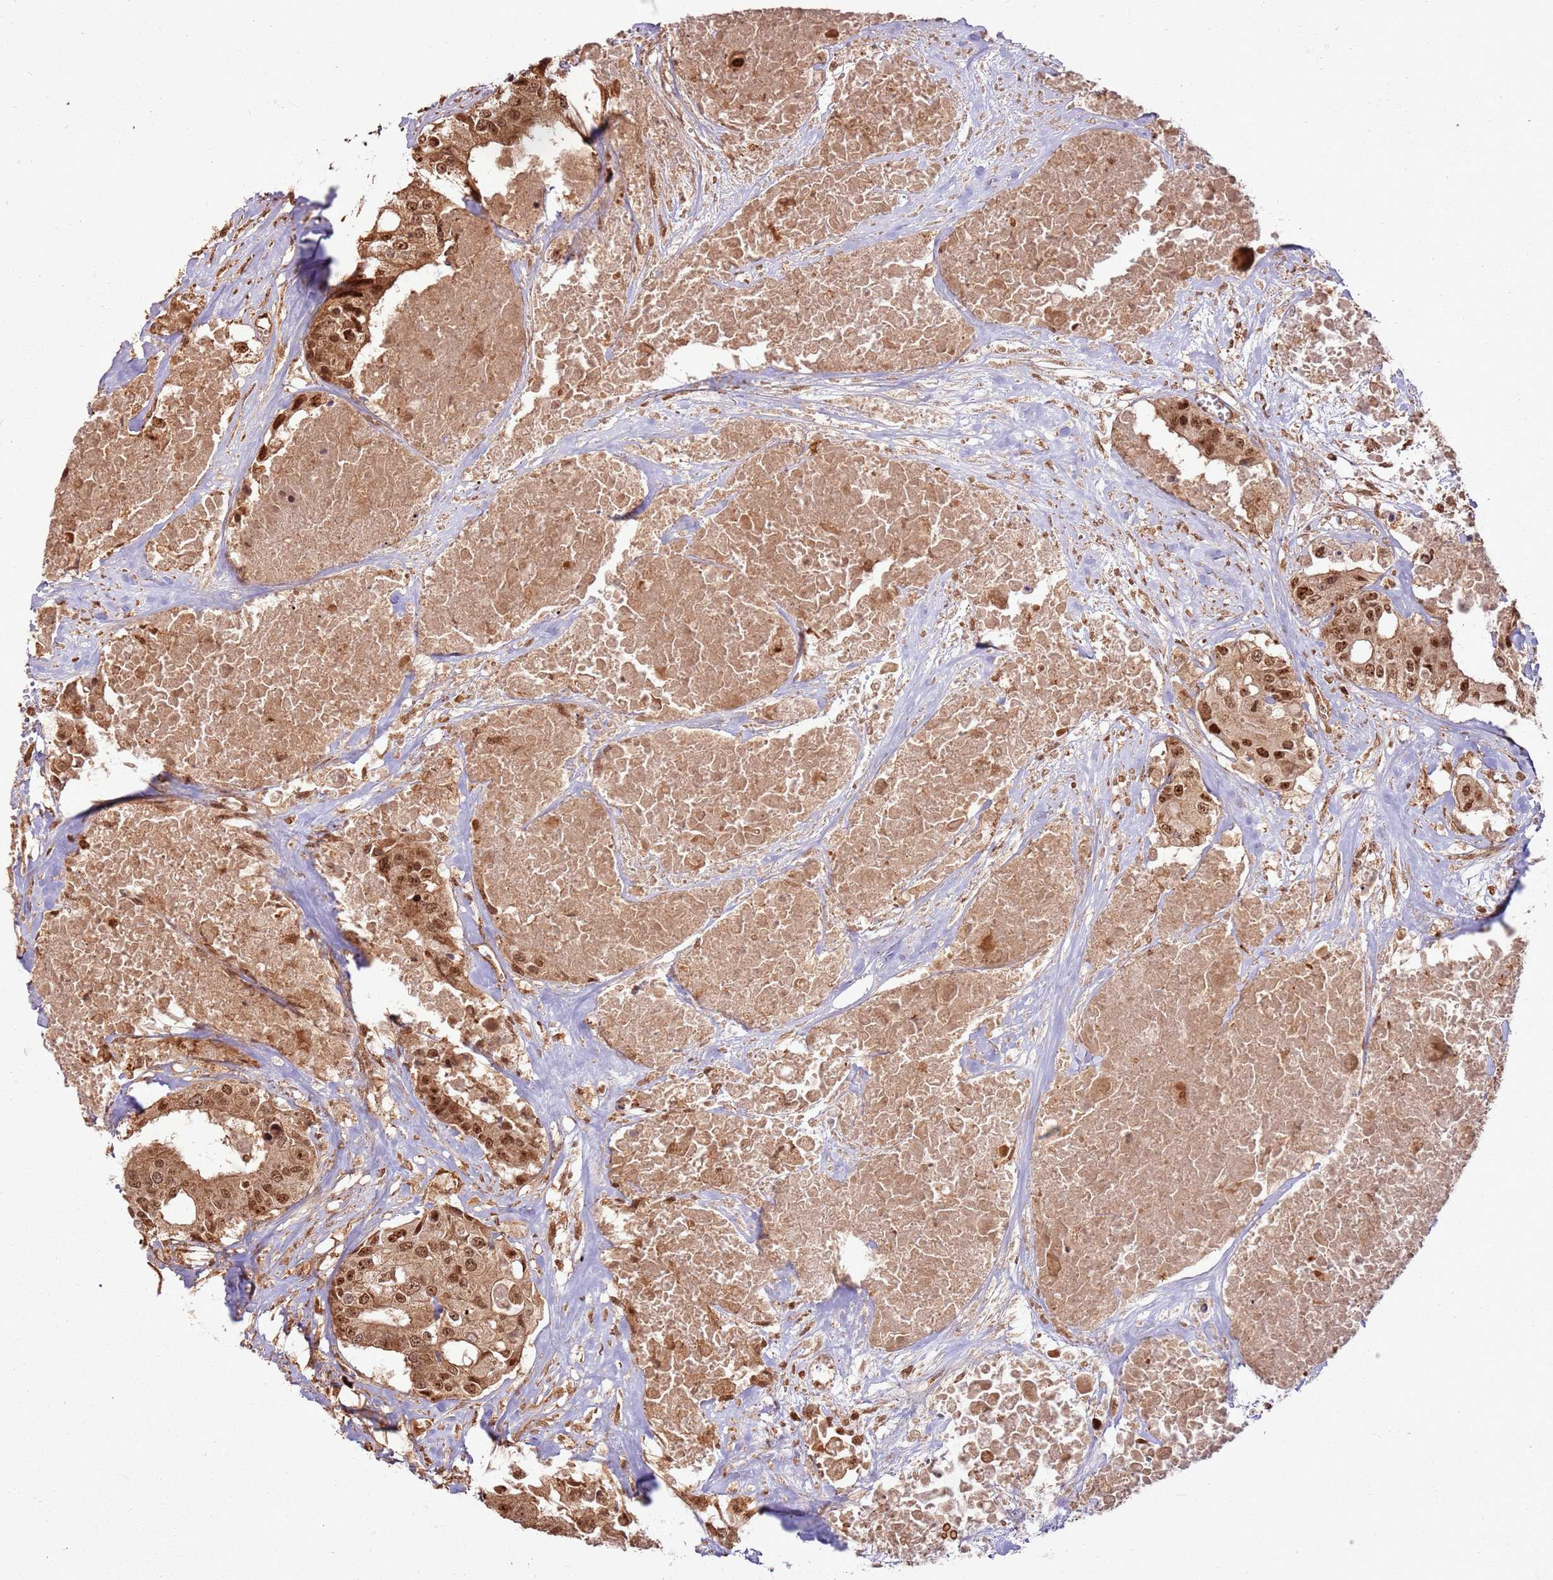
{"staining": {"intensity": "moderate", "quantity": ">75%", "location": "nuclear"}, "tissue": "colorectal cancer", "cell_type": "Tumor cells", "image_type": "cancer", "snomed": [{"axis": "morphology", "description": "Adenocarcinoma, NOS"}, {"axis": "topography", "description": "Colon"}], "caption": "Colorectal cancer stained with DAB immunohistochemistry (IHC) displays medium levels of moderate nuclear expression in approximately >75% of tumor cells. Immunohistochemistry stains the protein of interest in brown and the nuclei are stained blue.", "gene": "TBC1D13", "patient": {"sex": "male", "age": 77}}